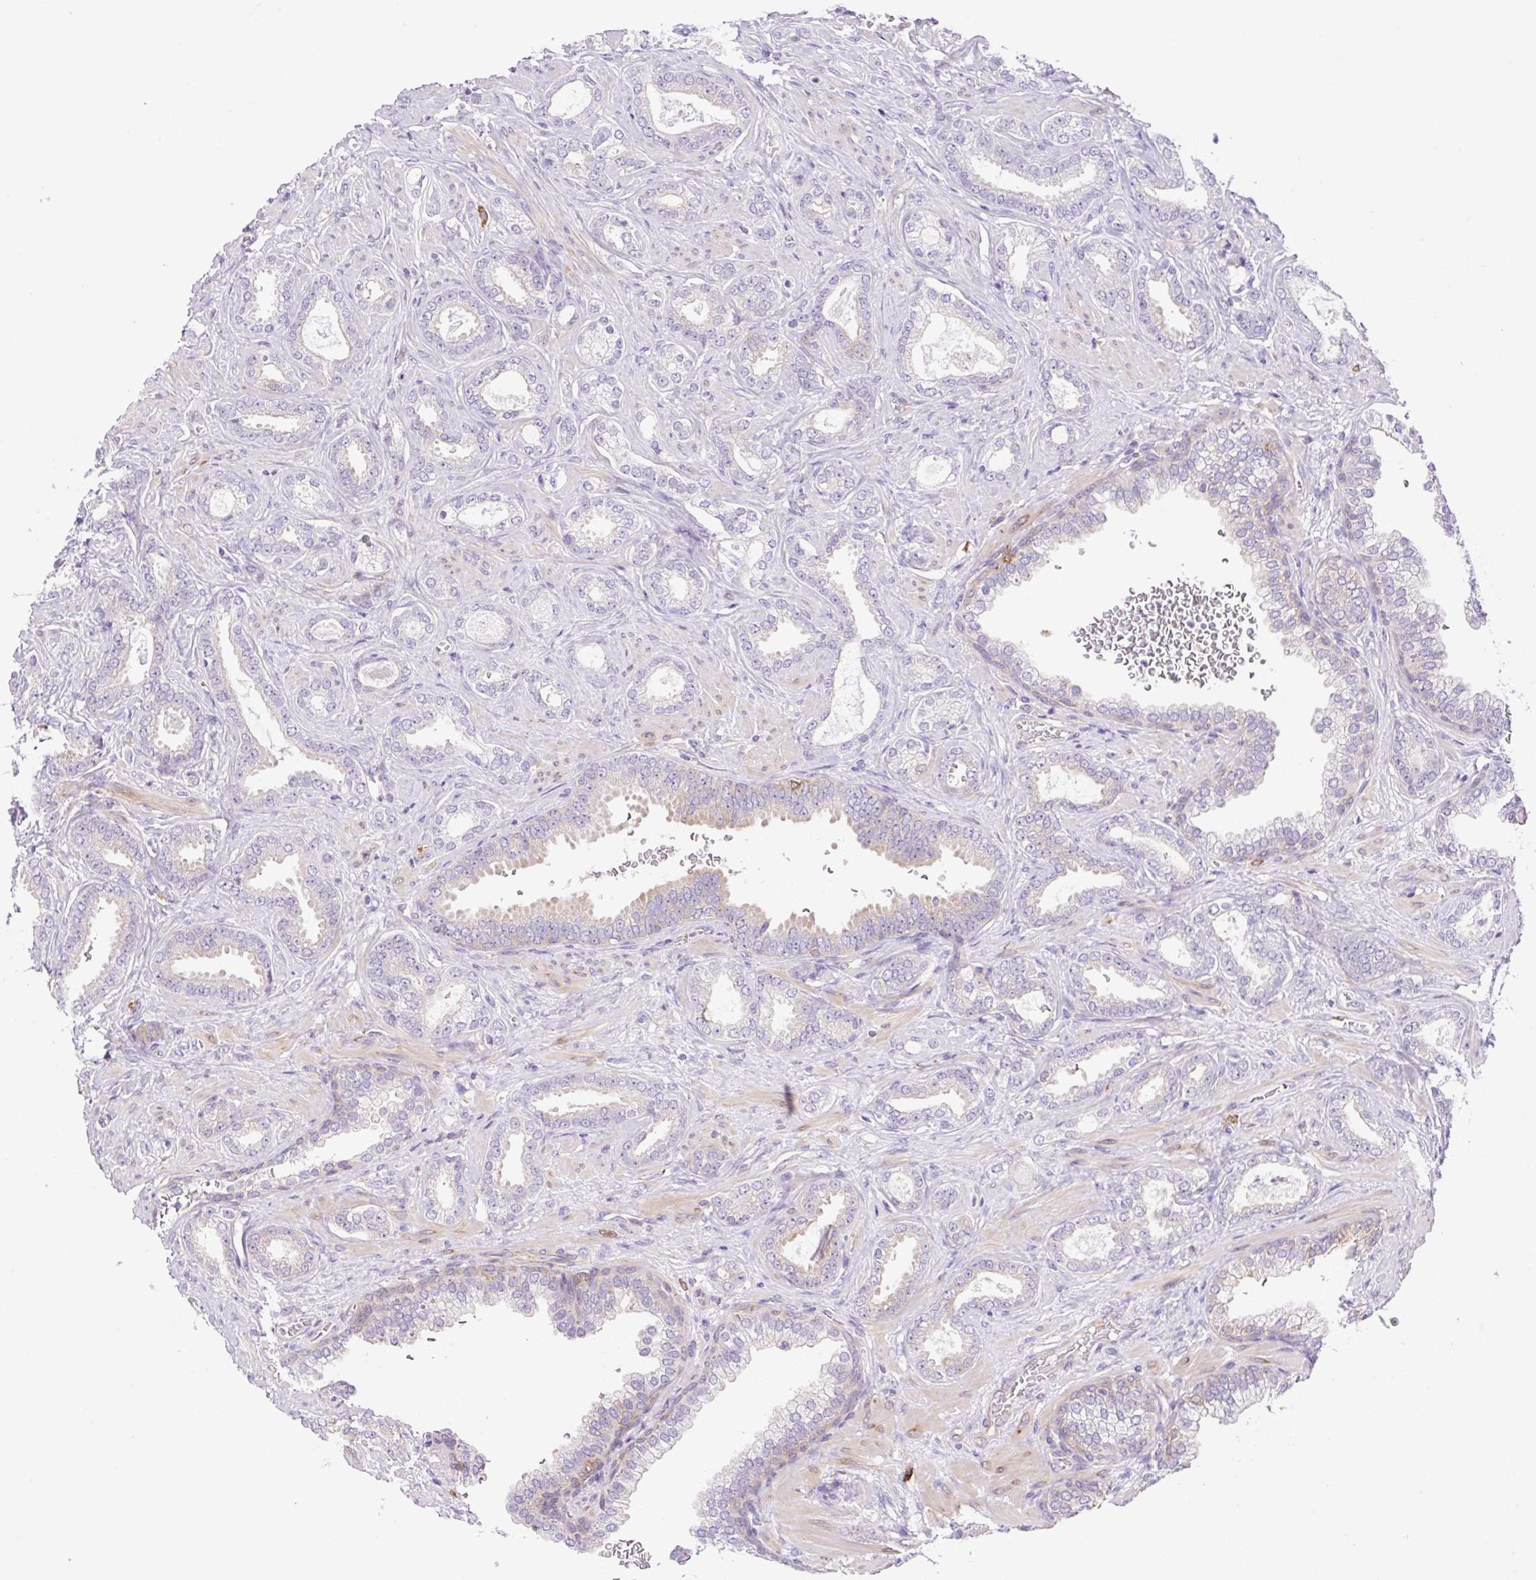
{"staining": {"intensity": "negative", "quantity": "none", "location": "none"}, "tissue": "prostate cancer", "cell_type": "Tumor cells", "image_type": "cancer", "snomed": [{"axis": "morphology", "description": "Adenocarcinoma, High grade"}, {"axis": "topography", "description": "Prostate"}], "caption": "Human prostate cancer (adenocarcinoma (high-grade)) stained for a protein using immunohistochemistry (IHC) demonstrates no expression in tumor cells.", "gene": "CAMK2B", "patient": {"sex": "male", "age": 58}}